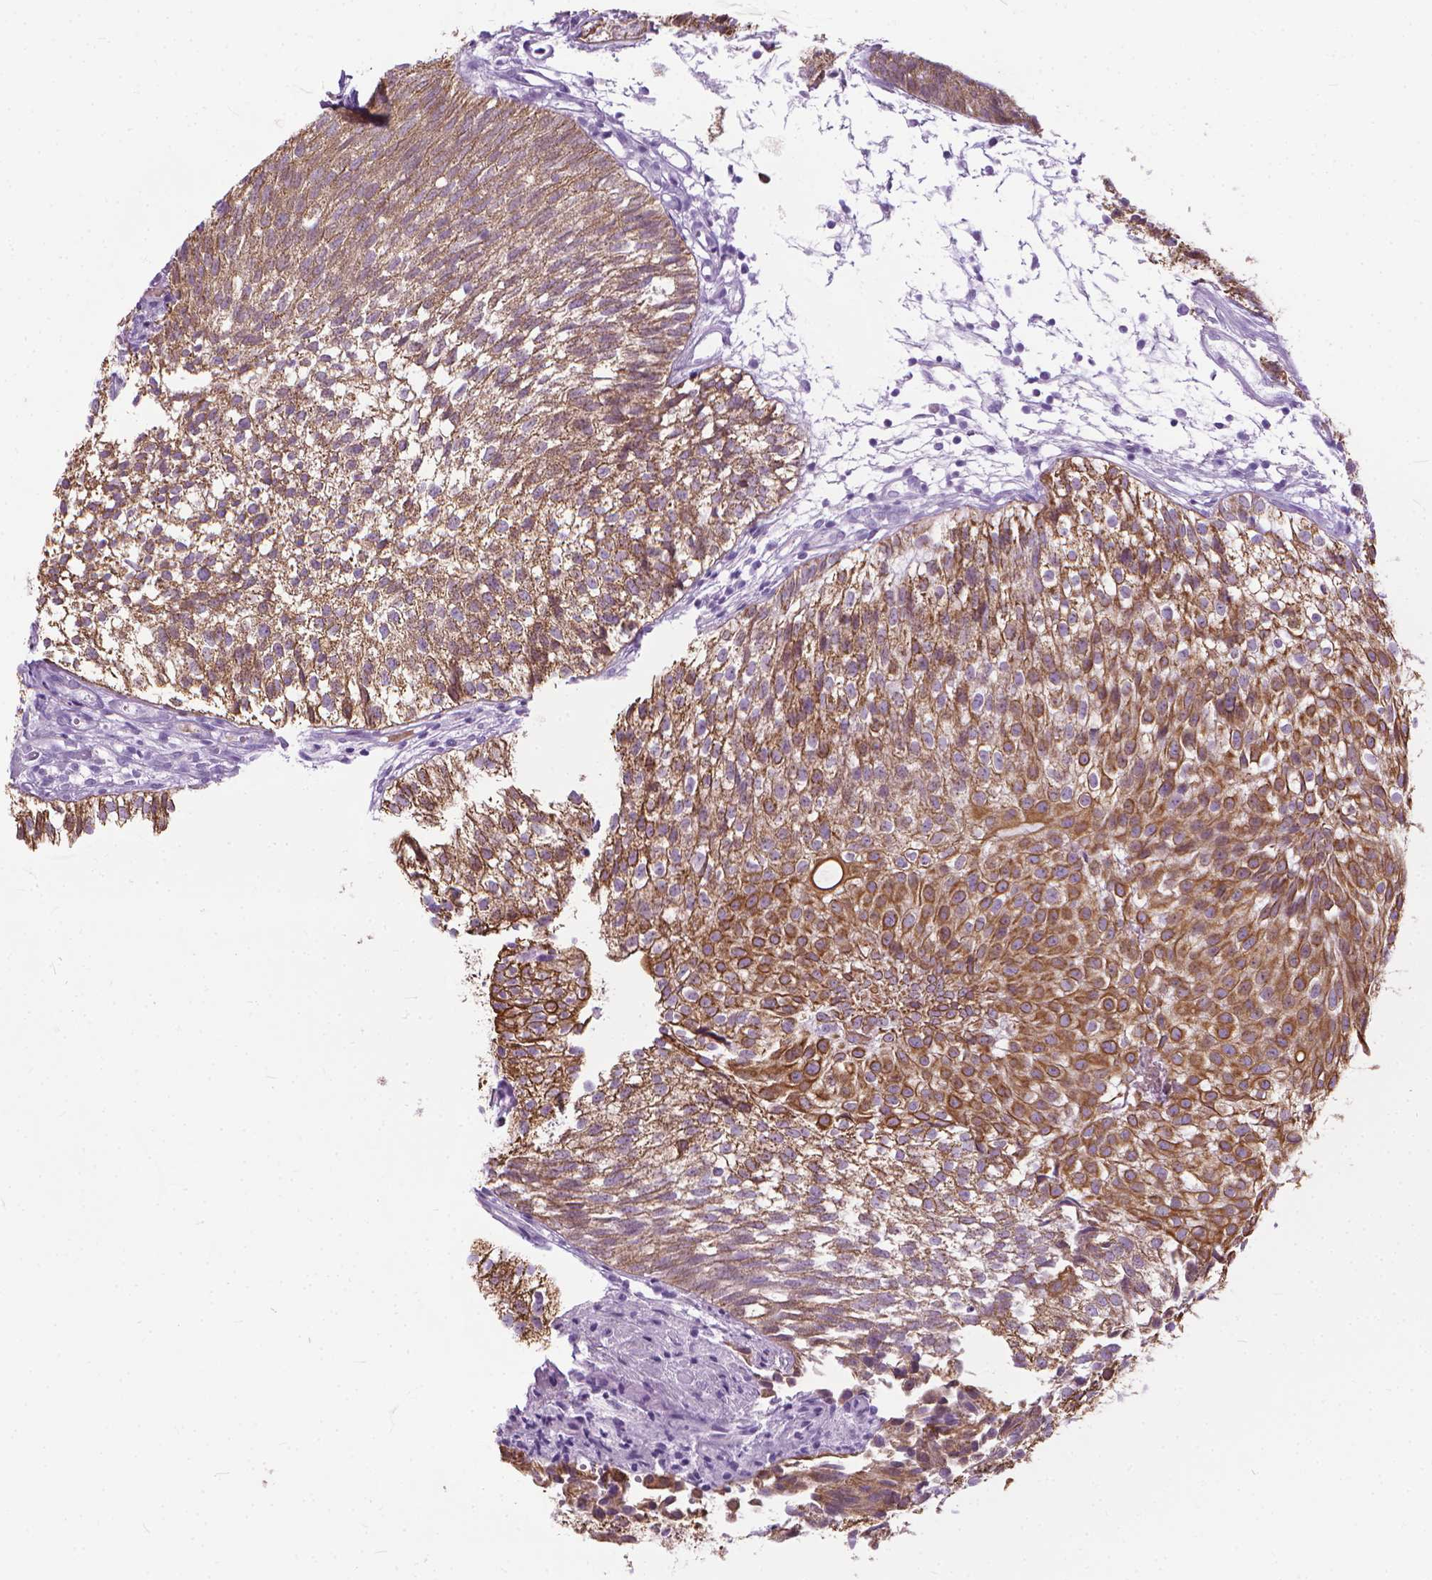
{"staining": {"intensity": "moderate", "quantity": ">75%", "location": "cytoplasmic/membranous"}, "tissue": "urothelial cancer", "cell_type": "Tumor cells", "image_type": "cancer", "snomed": [{"axis": "morphology", "description": "Urothelial carcinoma, Low grade"}, {"axis": "topography", "description": "Urinary bladder"}], "caption": "Immunohistochemistry micrograph of low-grade urothelial carcinoma stained for a protein (brown), which exhibits medium levels of moderate cytoplasmic/membranous positivity in approximately >75% of tumor cells.", "gene": "HTR2B", "patient": {"sex": "male", "age": 70}}